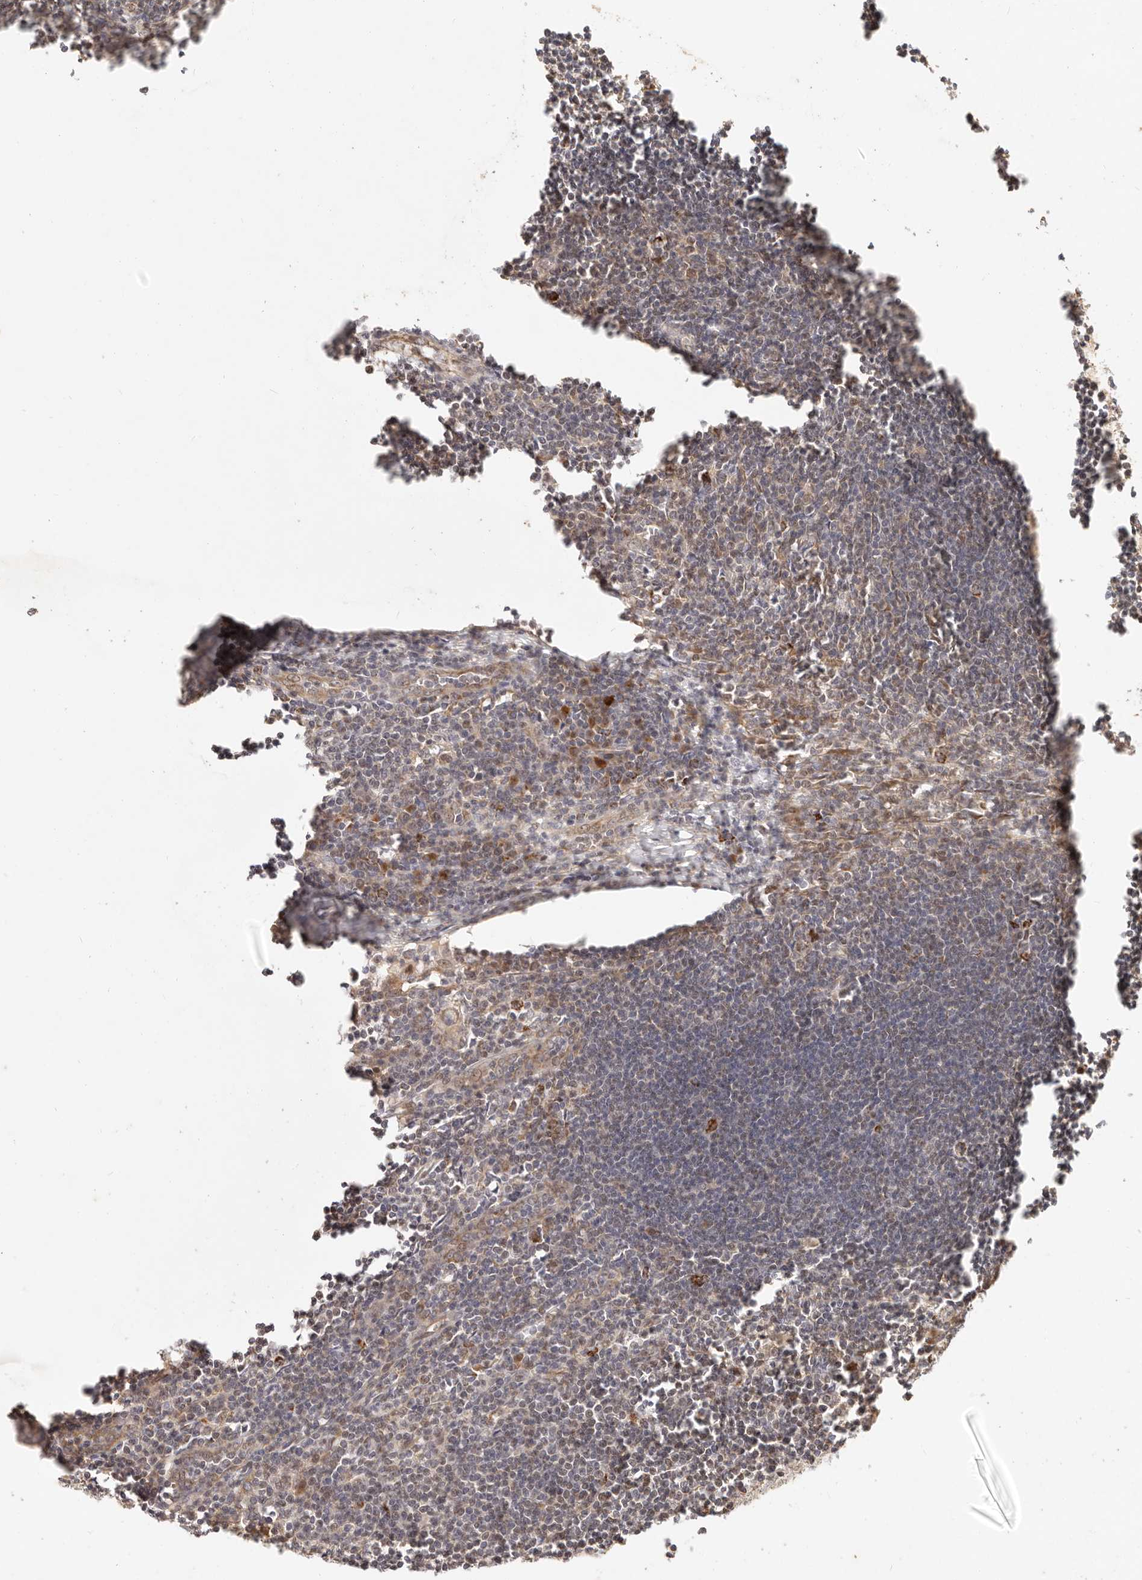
{"staining": {"intensity": "moderate", "quantity": ">75%", "location": "cytoplasmic/membranous"}, "tissue": "lymph node", "cell_type": "Germinal center cells", "image_type": "normal", "snomed": [{"axis": "morphology", "description": "Normal tissue, NOS"}, {"axis": "morphology", "description": "Malignant melanoma, Metastatic site"}, {"axis": "topography", "description": "Lymph node"}], "caption": "A photomicrograph of lymph node stained for a protein demonstrates moderate cytoplasmic/membranous brown staining in germinal center cells. The staining was performed using DAB, with brown indicating positive protein expression. Nuclei are stained blue with hematoxylin.", "gene": "TIMM17A", "patient": {"sex": "male", "age": 41}}